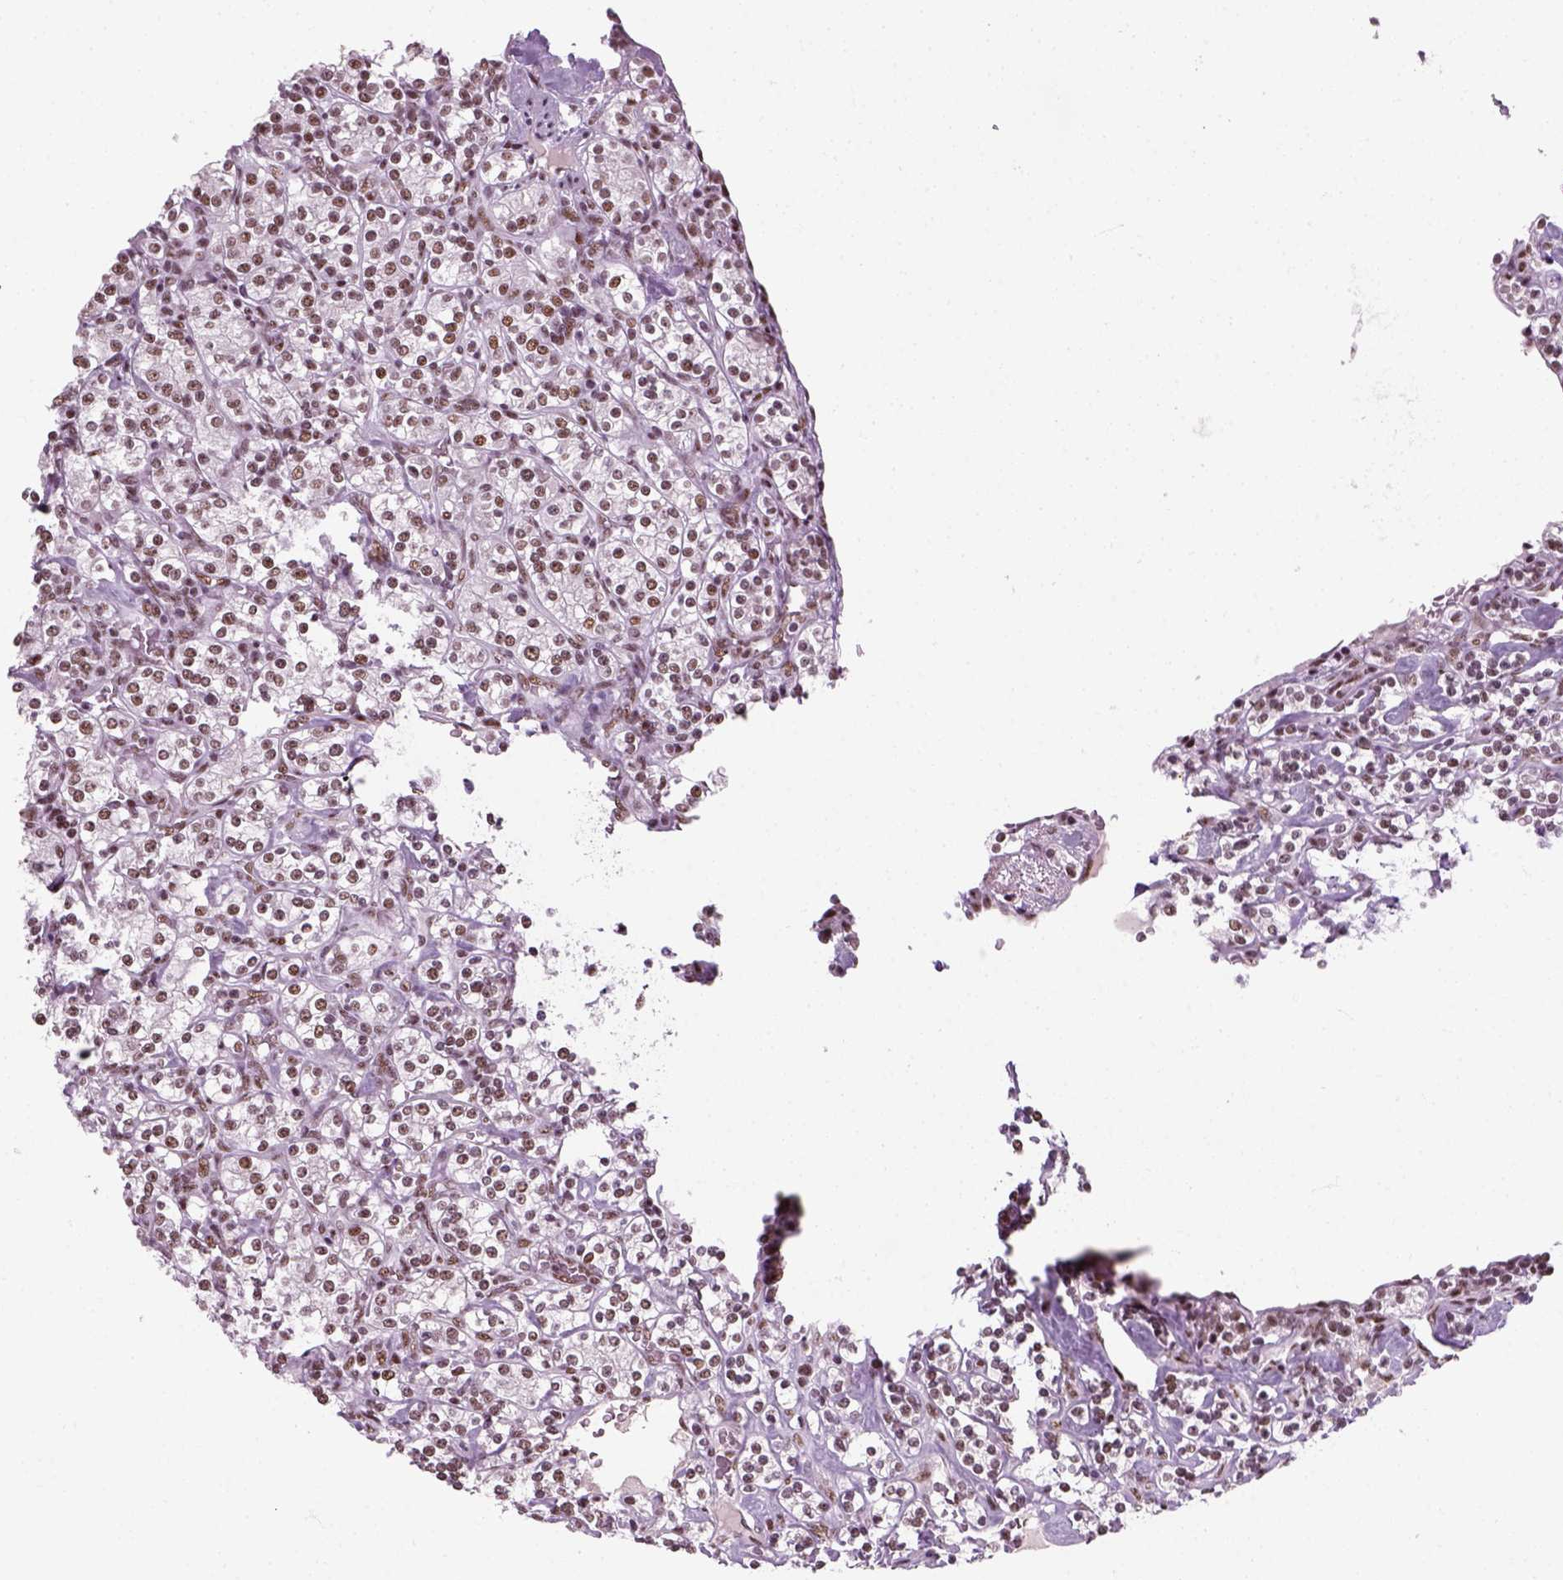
{"staining": {"intensity": "moderate", "quantity": ">75%", "location": "nuclear"}, "tissue": "renal cancer", "cell_type": "Tumor cells", "image_type": "cancer", "snomed": [{"axis": "morphology", "description": "Adenocarcinoma, NOS"}, {"axis": "topography", "description": "Kidney"}], "caption": "Immunohistochemical staining of renal adenocarcinoma displays medium levels of moderate nuclear protein positivity in about >75% of tumor cells.", "gene": "GTF2F1", "patient": {"sex": "male", "age": 77}}